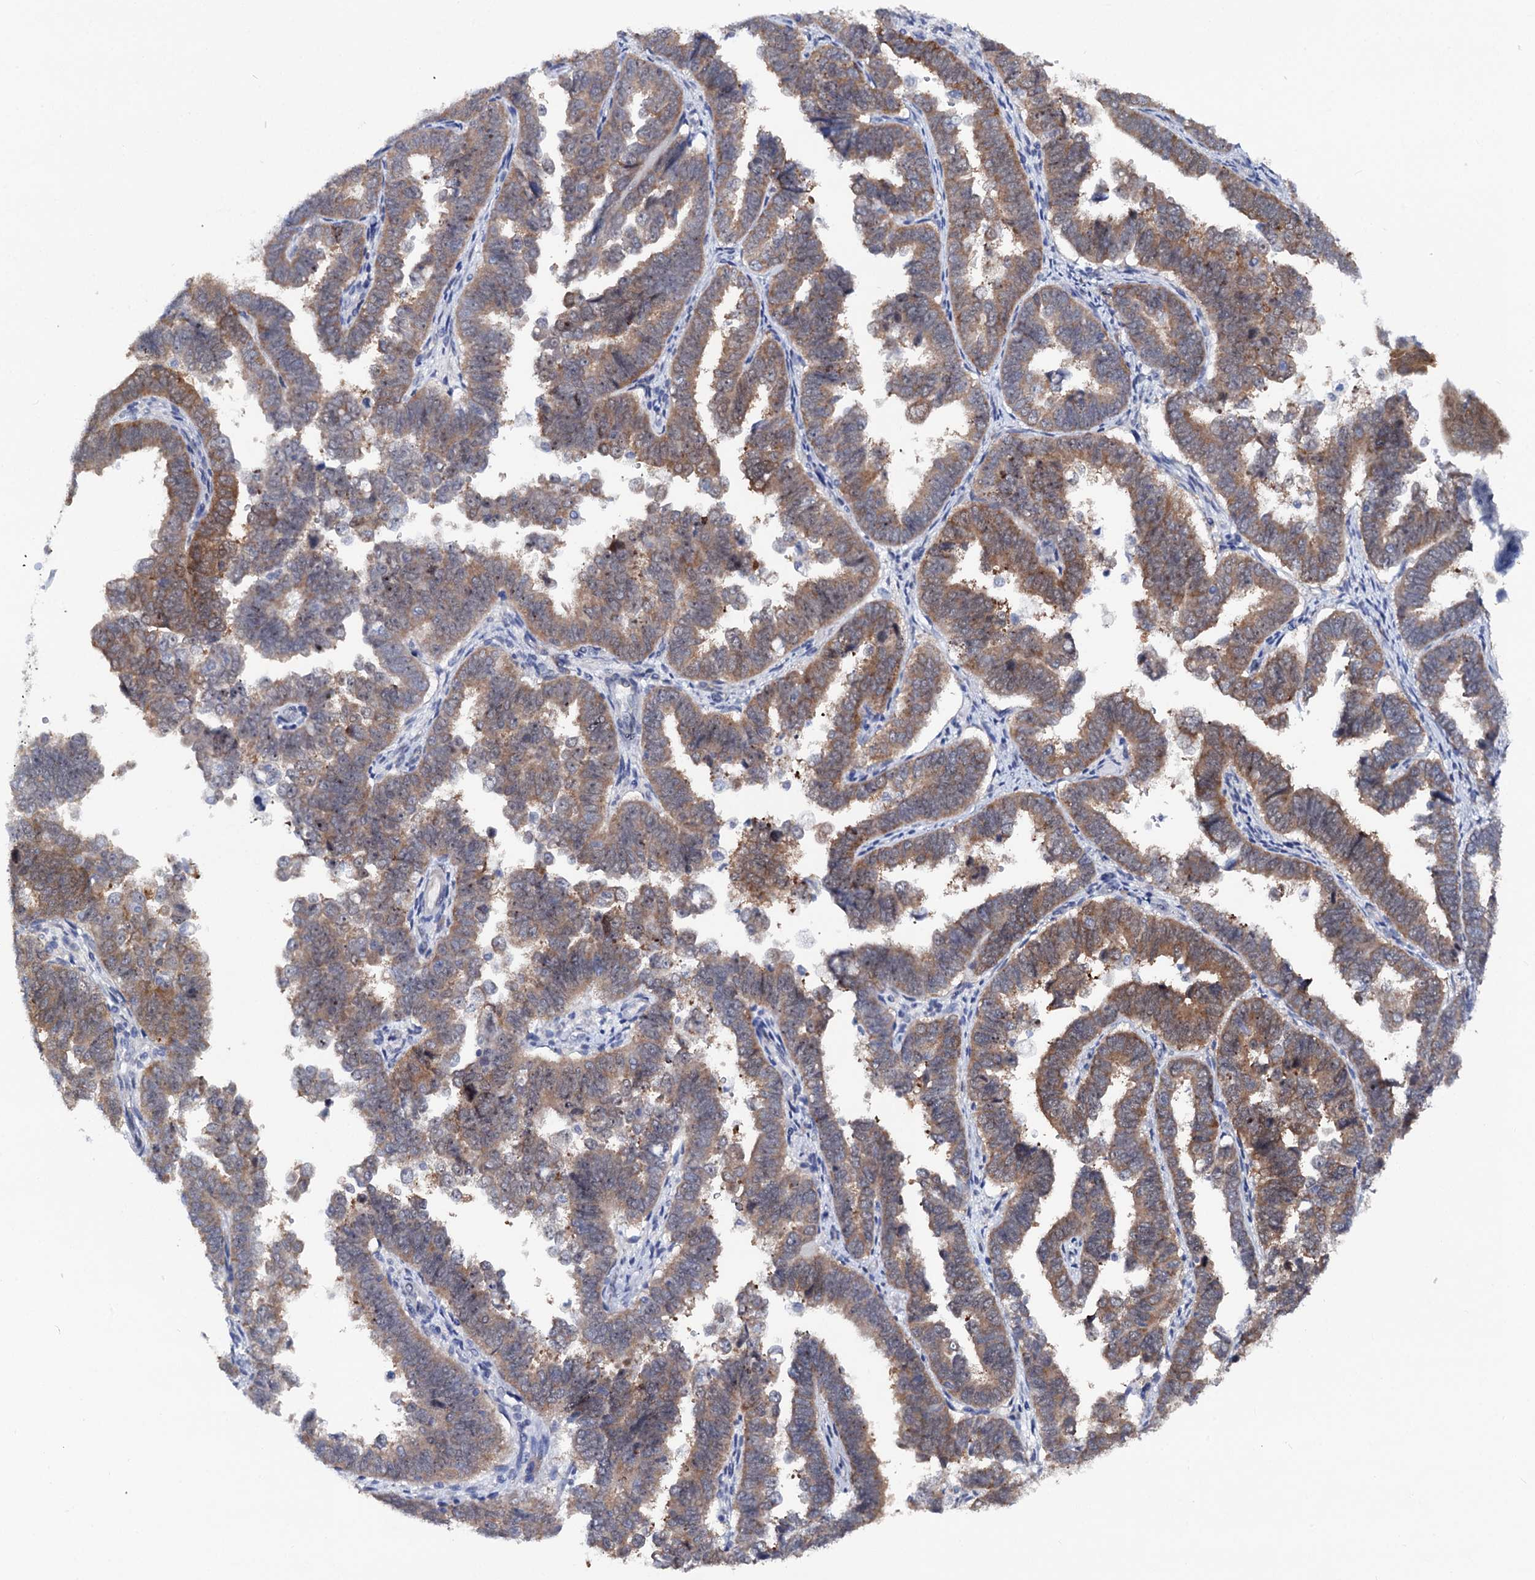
{"staining": {"intensity": "moderate", "quantity": ">75%", "location": "cytoplasmic/membranous"}, "tissue": "endometrial cancer", "cell_type": "Tumor cells", "image_type": "cancer", "snomed": [{"axis": "morphology", "description": "Adenocarcinoma, NOS"}, {"axis": "topography", "description": "Endometrium"}], "caption": "Endometrial adenocarcinoma stained for a protein exhibits moderate cytoplasmic/membranous positivity in tumor cells. (DAB (3,3'-diaminobenzidine) IHC, brown staining for protein, blue staining for nuclei).", "gene": "CAPRIN2", "patient": {"sex": "female", "age": 75}}